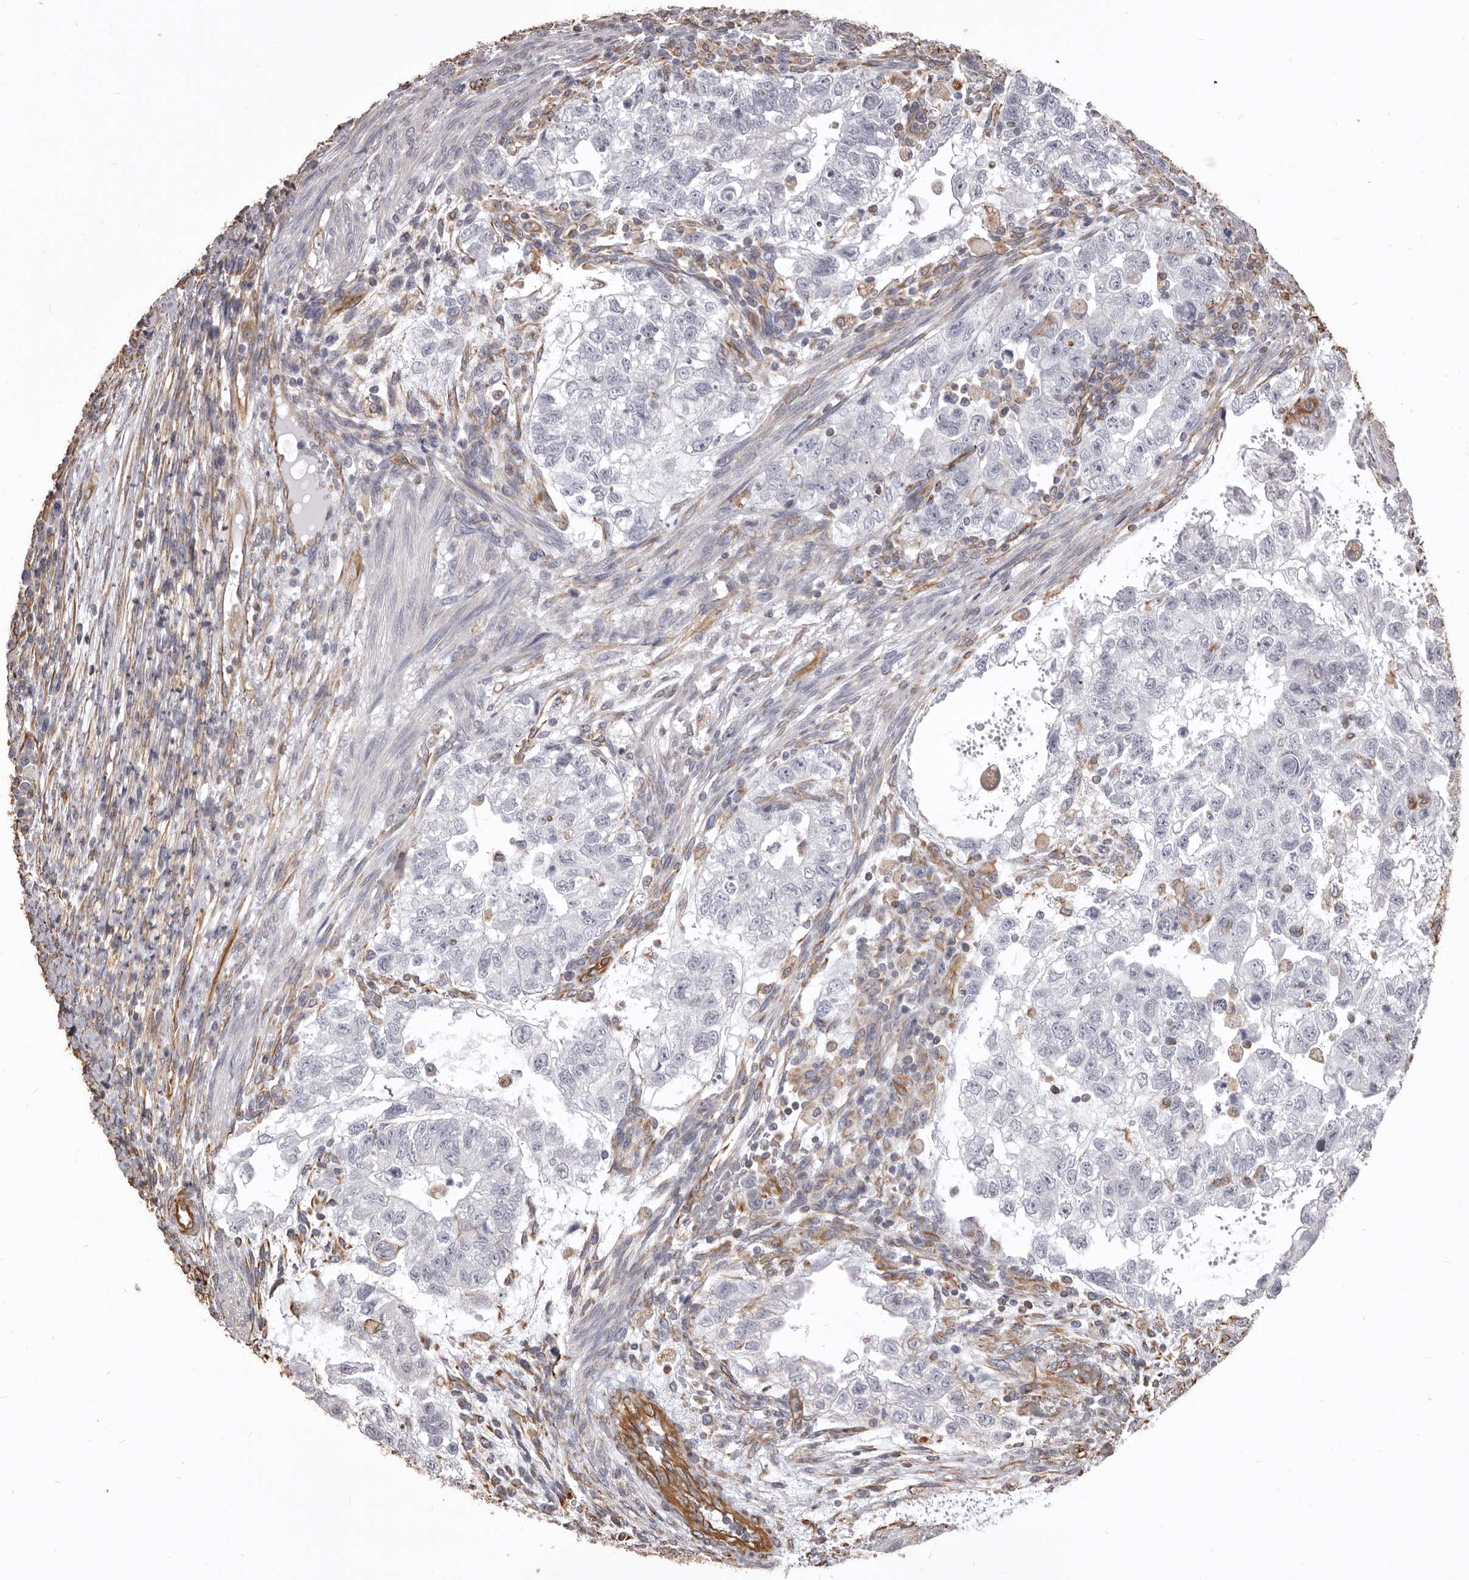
{"staining": {"intensity": "negative", "quantity": "none", "location": "none"}, "tissue": "testis cancer", "cell_type": "Tumor cells", "image_type": "cancer", "snomed": [{"axis": "morphology", "description": "Carcinoma, Embryonal, NOS"}, {"axis": "topography", "description": "Testis"}], "caption": "Testis cancer was stained to show a protein in brown. There is no significant positivity in tumor cells.", "gene": "MTURN", "patient": {"sex": "male", "age": 37}}